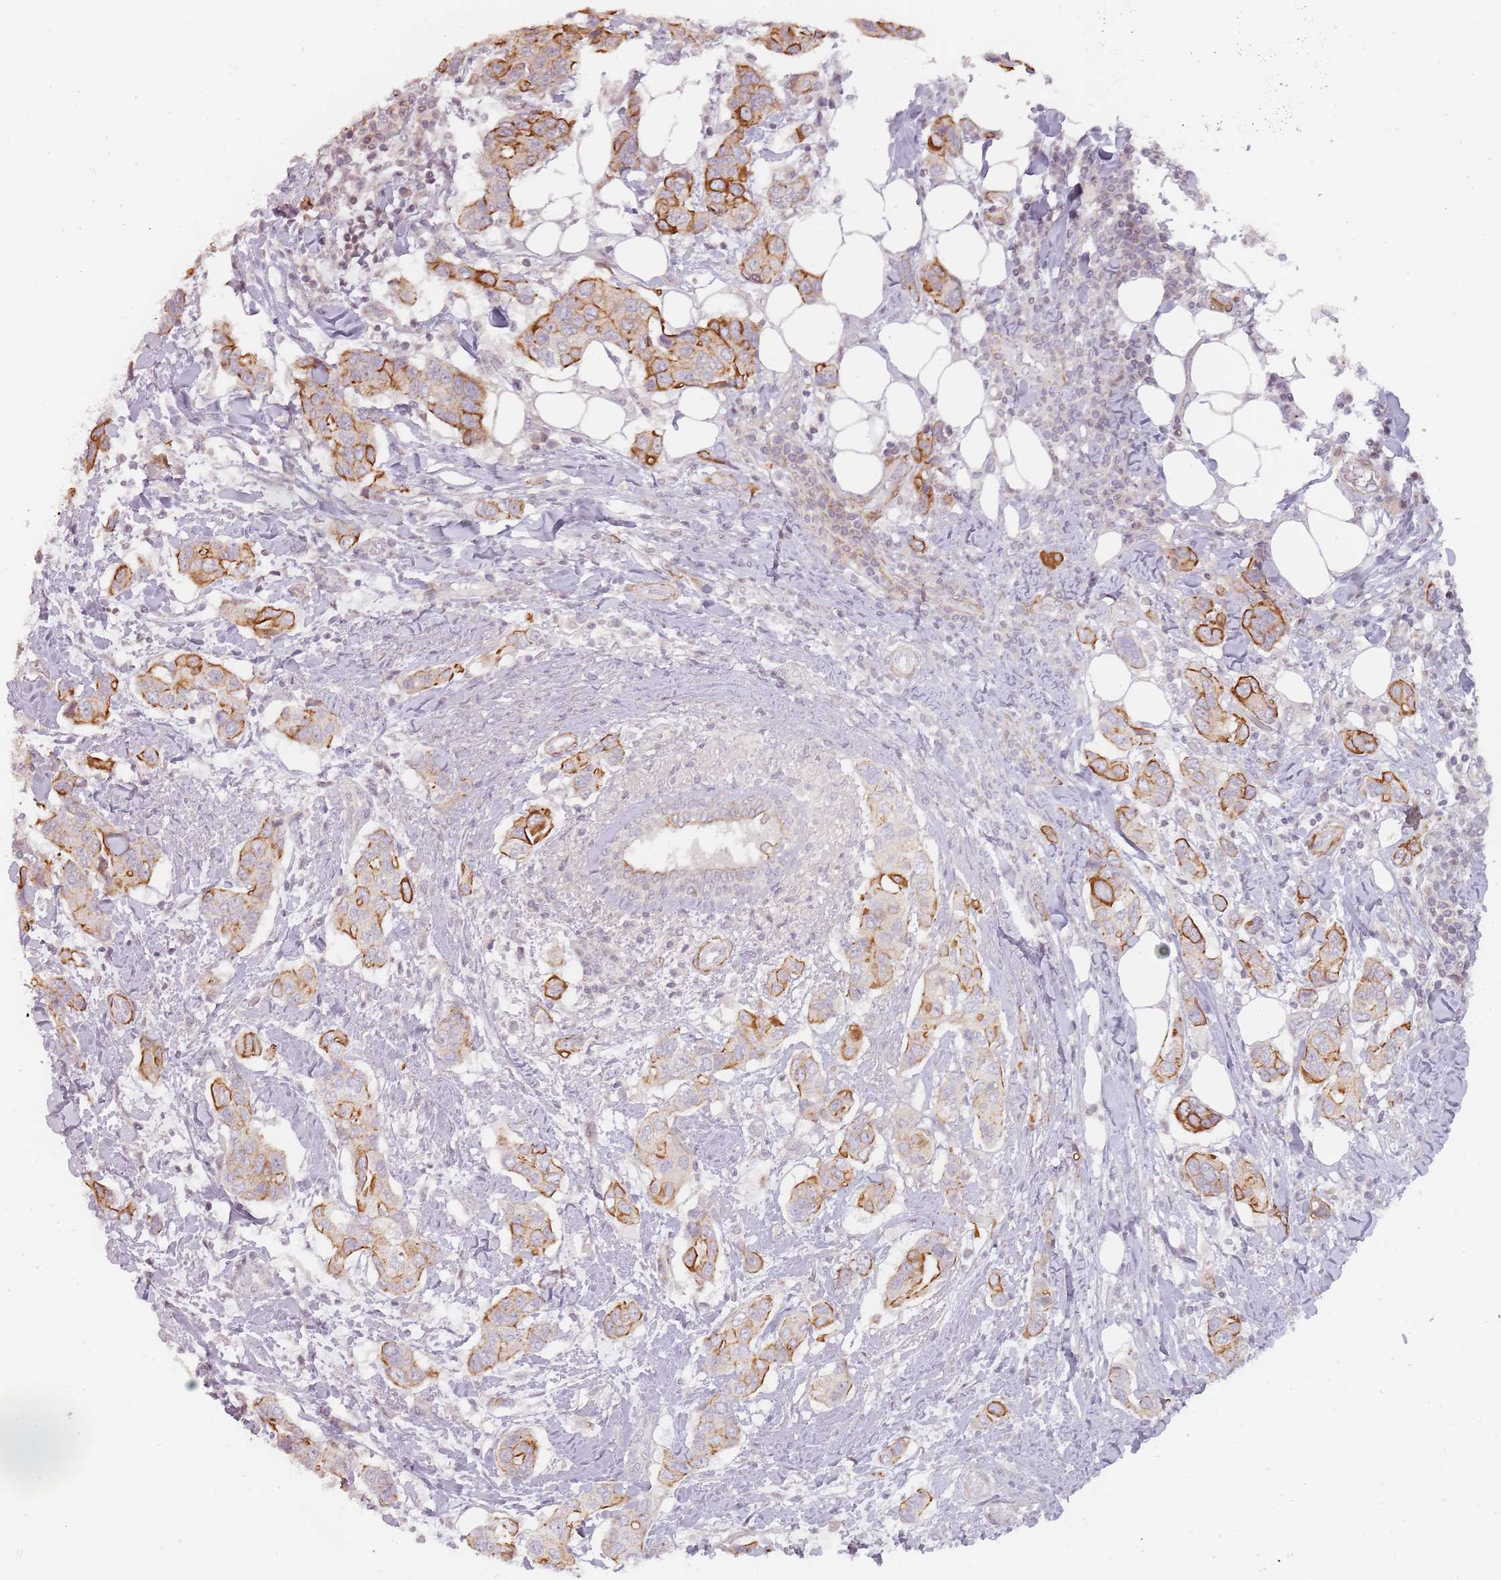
{"staining": {"intensity": "strong", "quantity": "25%-75%", "location": "cytoplasmic/membranous"}, "tissue": "breast cancer", "cell_type": "Tumor cells", "image_type": "cancer", "snomed": [{"axis": "morphology", "description": "Lobular carcinoma"}, {"axis": "topography", "description": "Breast"}], "caption": "A high amount of strong cytoplasmic/membranous expression is present in about 25%-75% of tumor cells in breast cancer (lobular carcinoma) tissue. (Brightfield microscopy of DAB IHC at high magnification).", "gene": "RPS6KA2", "patient": {"sex": "female", "age": 51}}